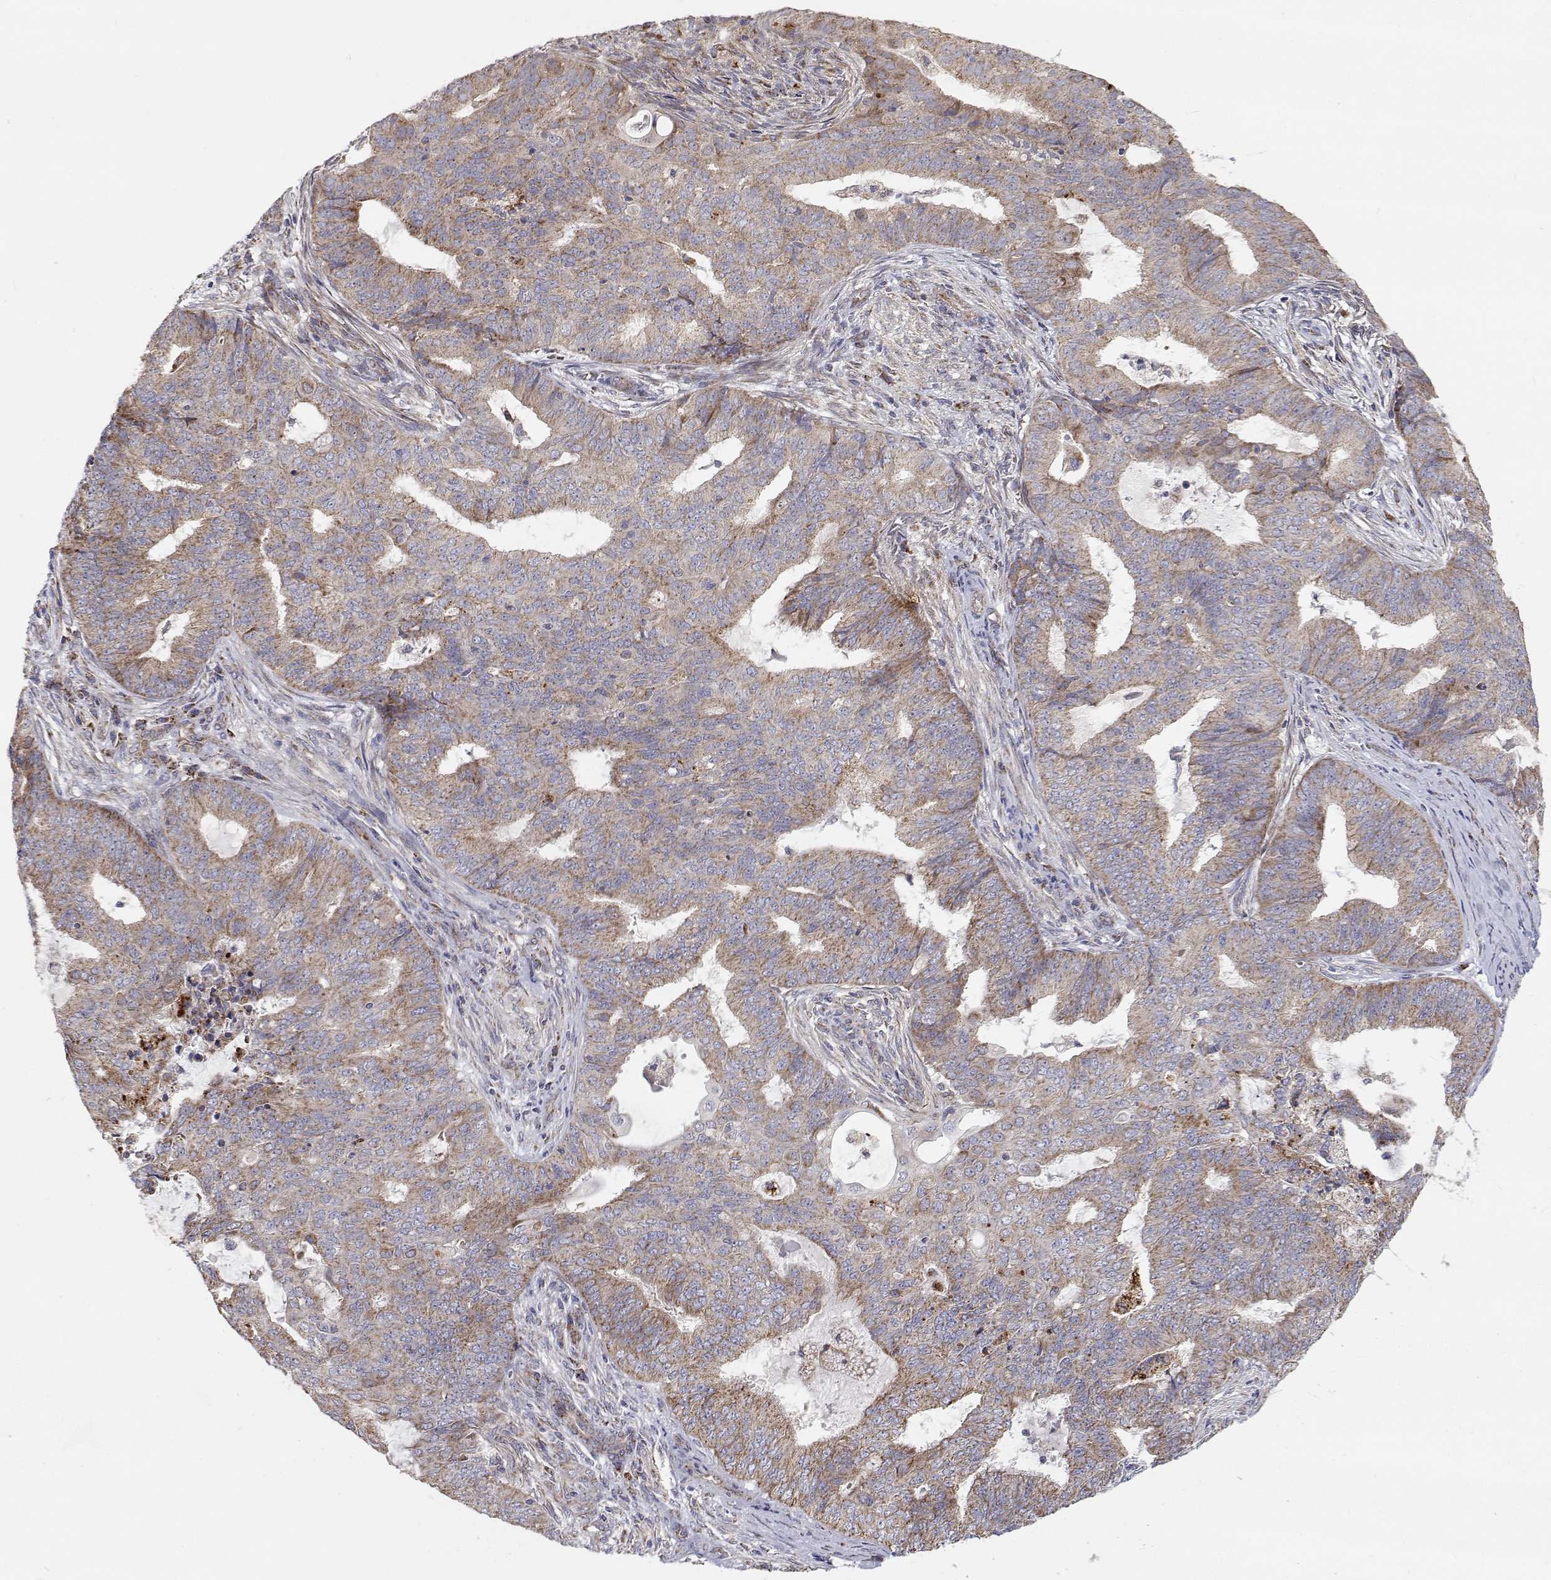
{"staining": {"intensity": "moderate", "quantity": "25%-75%", "location": "cytoplasmic/membranous"}, "tissue": "endometrial cancer", "cell_type": "Tumor cells", "image_type": "cancer", "snomed": [{"axis": "morphology", "description": "Adenocarcinoma, NOS"}, {"axis": "topography", "description": "Endometrium"}], "caption": "IHC micrograph of neoplastic tissue: human adenocarcinoma (endometrial) stained using immunohistochemistry (IHC) reveals medium levels of moderate protein expression localized specifically in the cytoplasmic/membranous of tumor cells, appearing as a cytoplasmic/membranous brown color.", "gene": "SPICE1", "patient": {"sex": "female", "age": 62}}